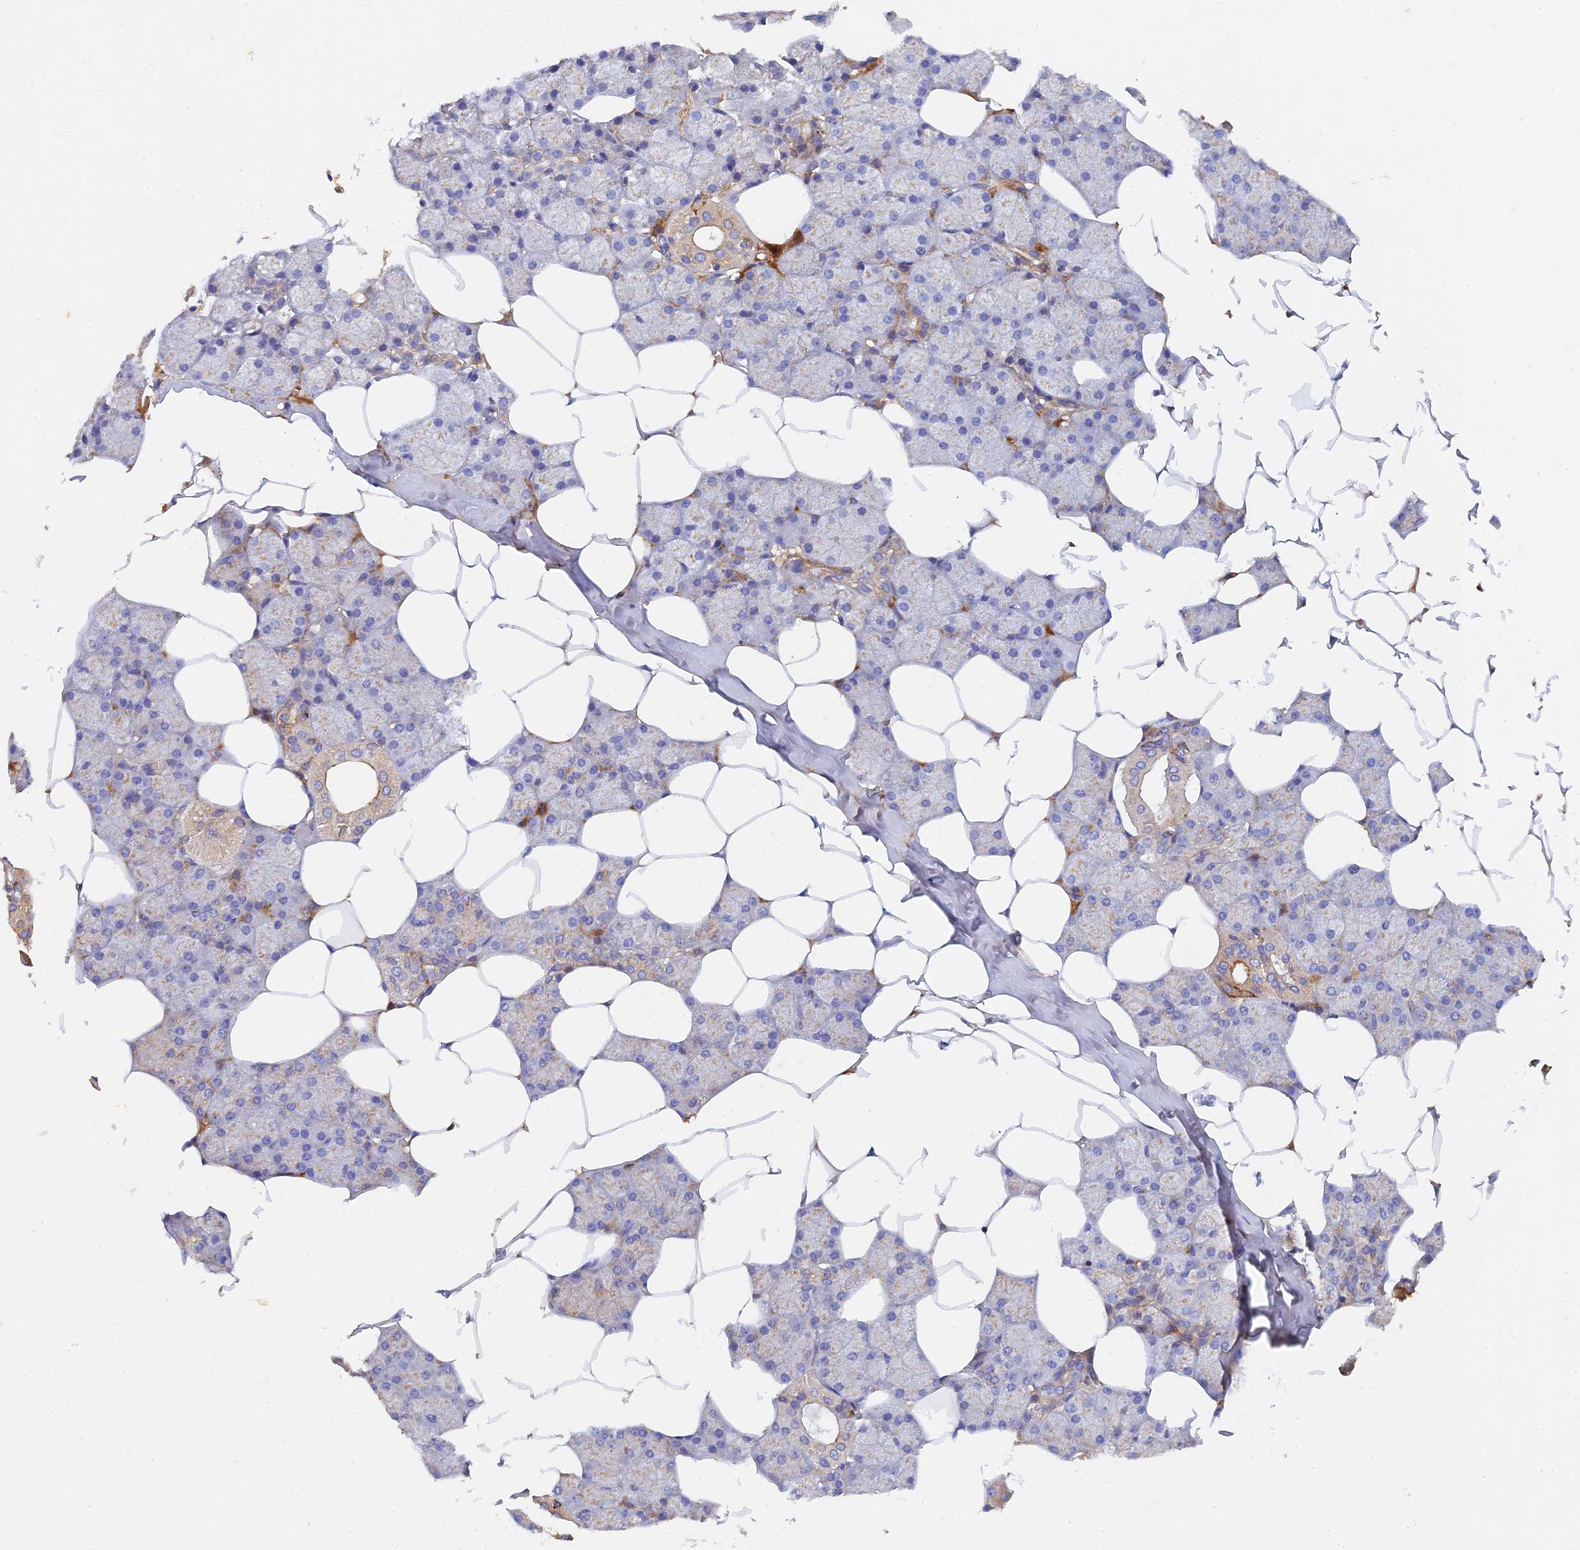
{"staining": {"intensity": "moderate", "quantity": "<25%", "location": "cytoplasmic/membranous"}, "tissue": "salivary gland", "cell_type": "Glandular cells", "image_type": "normal", "snomed": [{"axis": "morphology", "description": "Normal tissue, NOS"}, {"axis": "topography", "description": "Salivary gland"}], "caption": "IHC image of unremarkable salivary gland: human salivary gland stained using IHC reveals low levels of moderate protein expression localized specifically in the cytoplasmic/membranous of glandular cells, appearing as a cytoplasmic/membranous brown color.", "gene": "MROH1", "patient": {"sex": "male", "age": 62}}